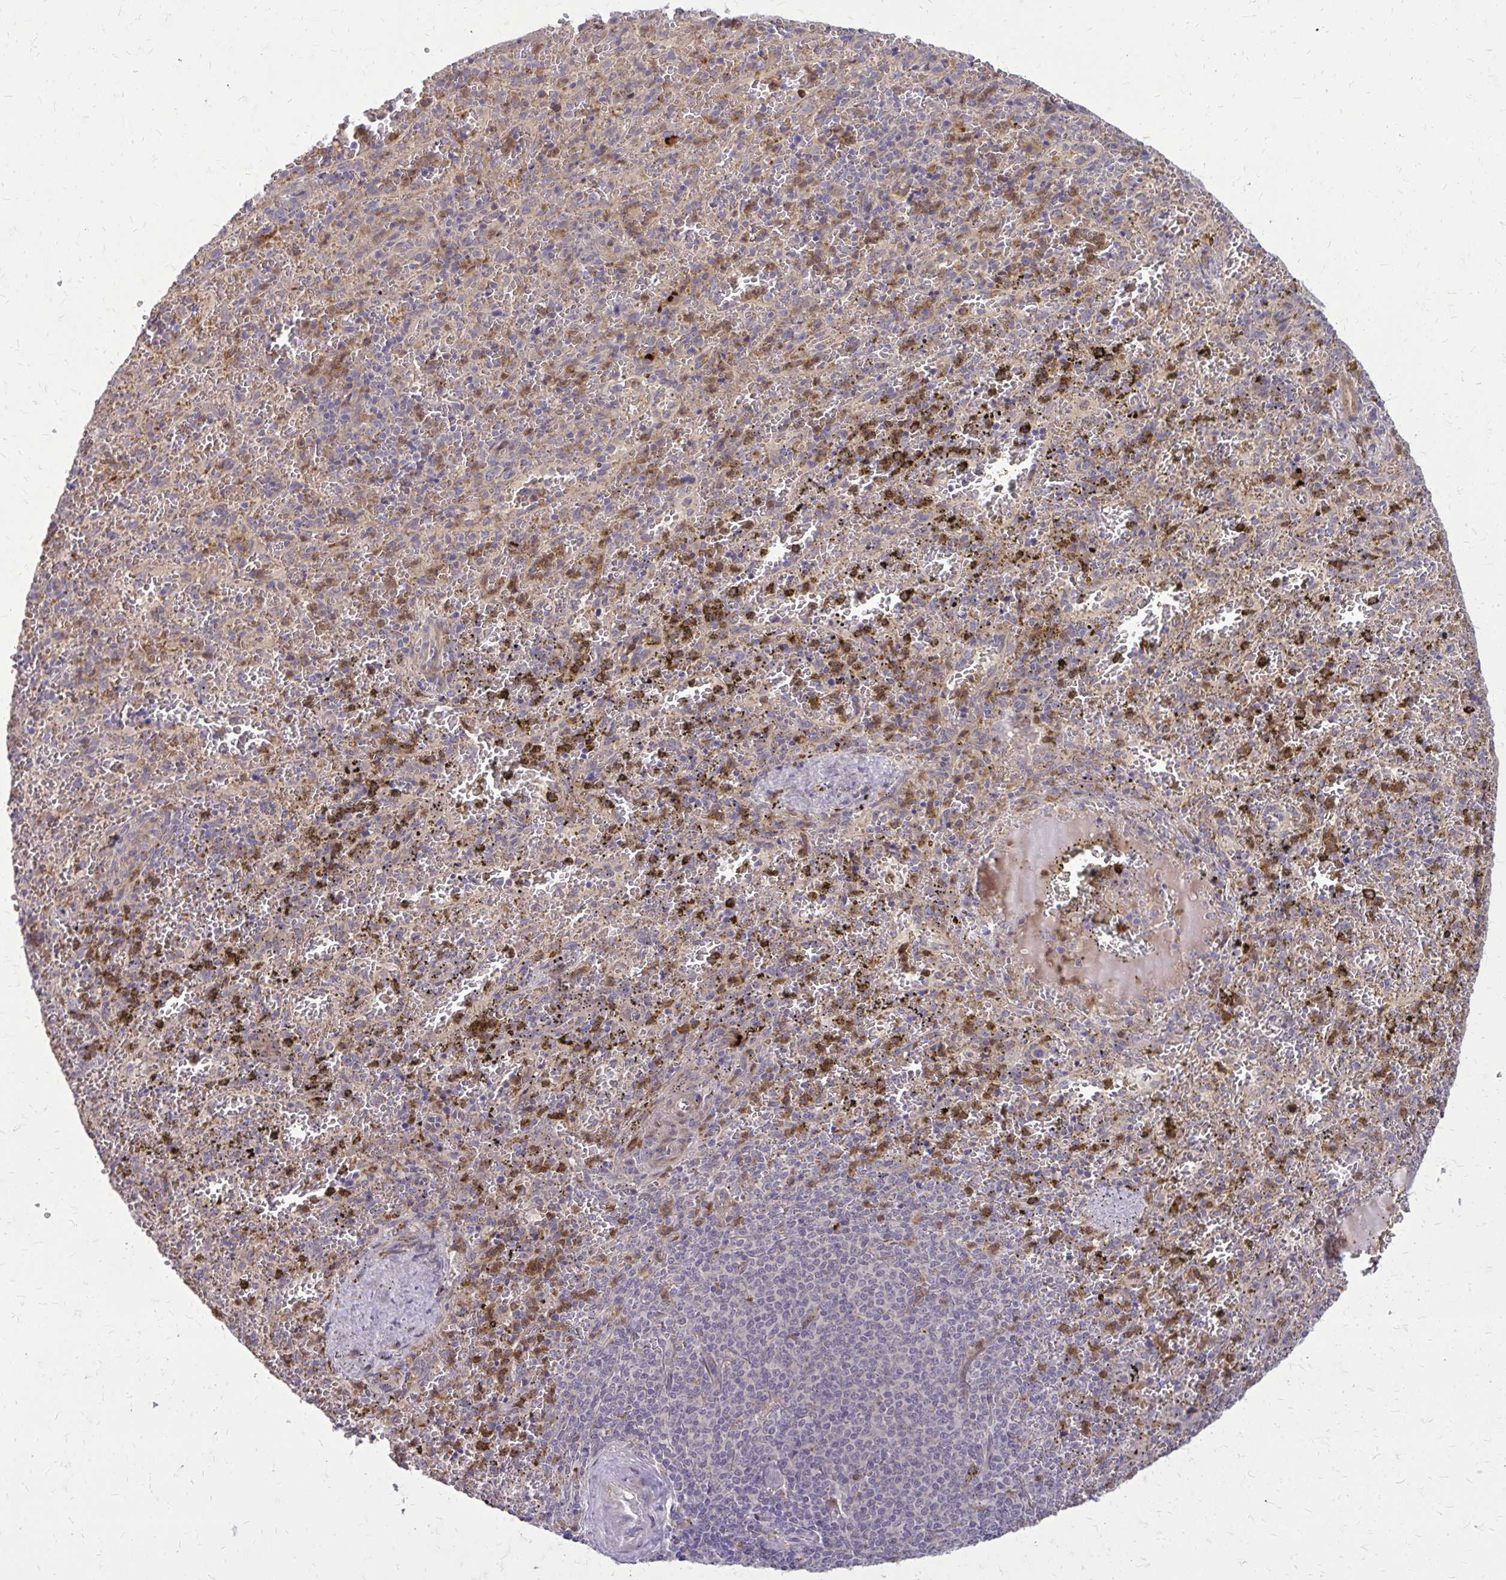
{"staining": {"intensity": "moderate", "quantity": "<25%", "location": "cytoplasmic/membranous"}, "tissue": "spleen", "cell_type": "Cells in red pulp", "image_type": "normal", "snomed": [{"axis": "morphology", "description": "Normal tissue, NOS"}, {"axis": "topography", "description": "Spleen"}], "caption": "This histopathology image reveals benign spleen stained with IHC to label a protein in brown. The cytoplasmic/membranous of cells in red pulp show moderate positivity for the protein. Nuclei are counter-stained blue.", "gene": "OXNAD1", "patient": {"sex": "female", "age": 50}}